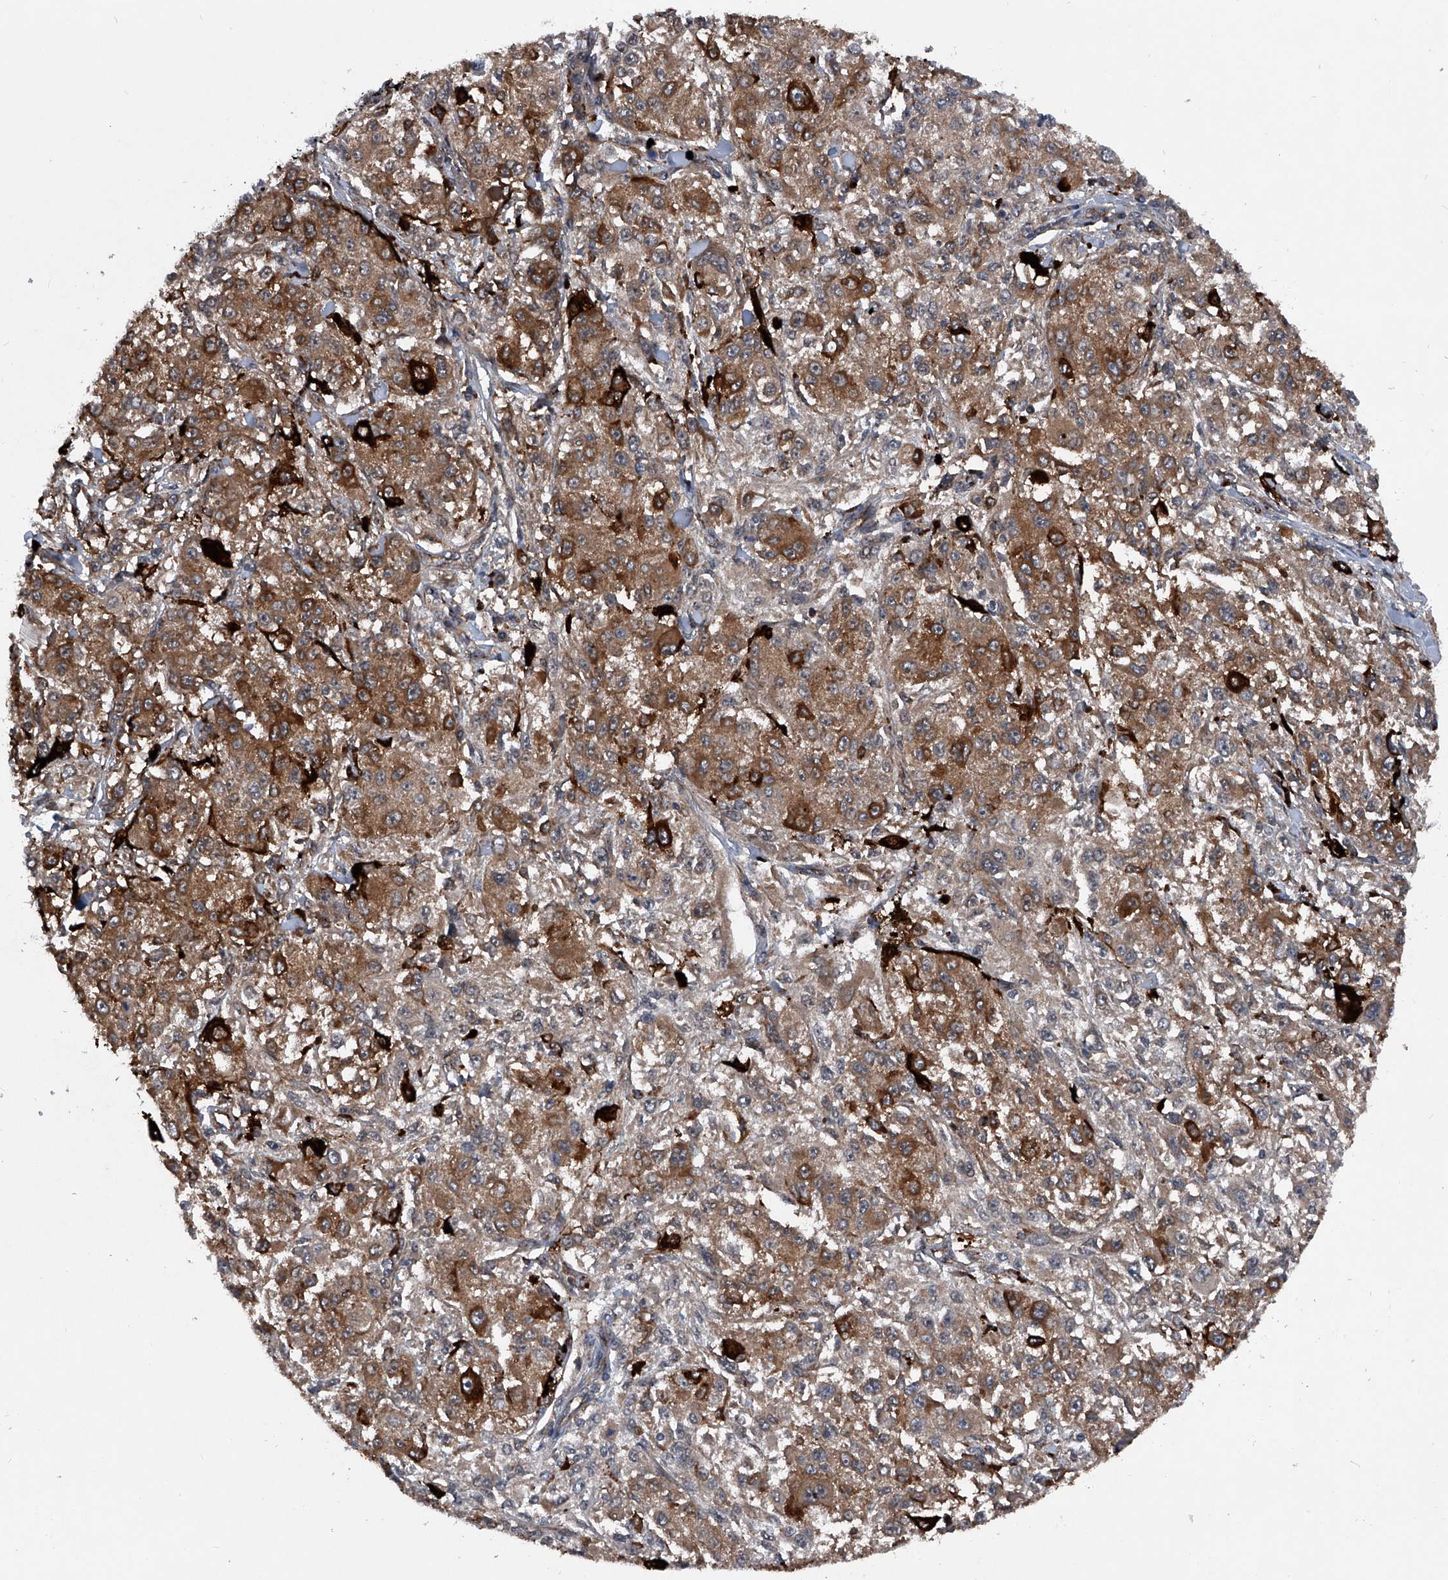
{"staining": {"intensity": "moderate", "quantity": ">75%", "location": "cytoplasmic/membranous"}, "tissue": "melanoma", "cell_type": "Tumor cells", "image_type": "cancer", "snomed": [{"axis": "morphology", "description": "Necrosis, NOS"}, {"axis": "morphology", "description": "Malignant melanoma, NOS"}, {"axis": "topography", "description": "Skin"}], "caption": "Immunohistochemistry (DAB (3,3'-diaminobenzidine)) staining of malignant melanoma displays moderate cytoplasmic/membranous protein positivity in about >75% of tumor cells.", "gene": "MAPKAP1", "patient": {"sex": "female", "age": 87}}